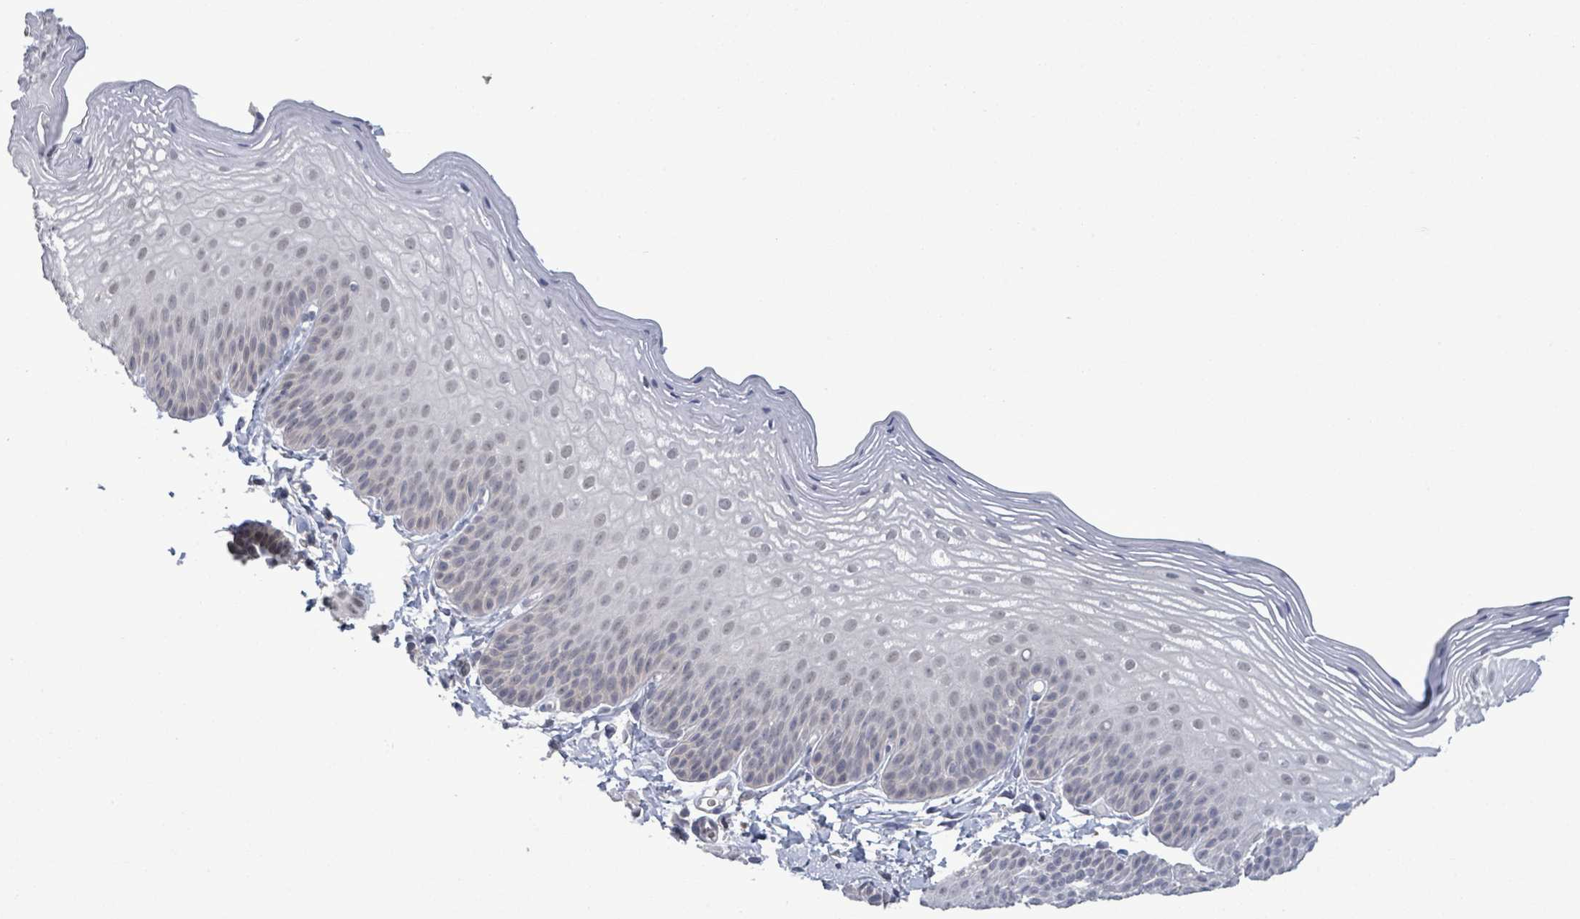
{"staining": {"intensity": "negative", "quantity": "none", "location": "none"}, "tissue": "skin", "cell_type": "Epidermal cells", "image_type": "normal", "snomed": [{"axis": "morphology", "description": "Normal tissue, NOS"}, {"axis": "morphology", "description": "Hemorrhoids"}, {"axis": "morphology", "description": "Inflammation, NOS"}, {"axis": "topography", "description": "Anal"}], "caption": "High power microscopy histopathology image of an immunohistochemistry image of benign skin, revealing no significant expression in epidermal cells.", "gene": "AMMECR1", "patient": {"sex": "male", "age": 60}}